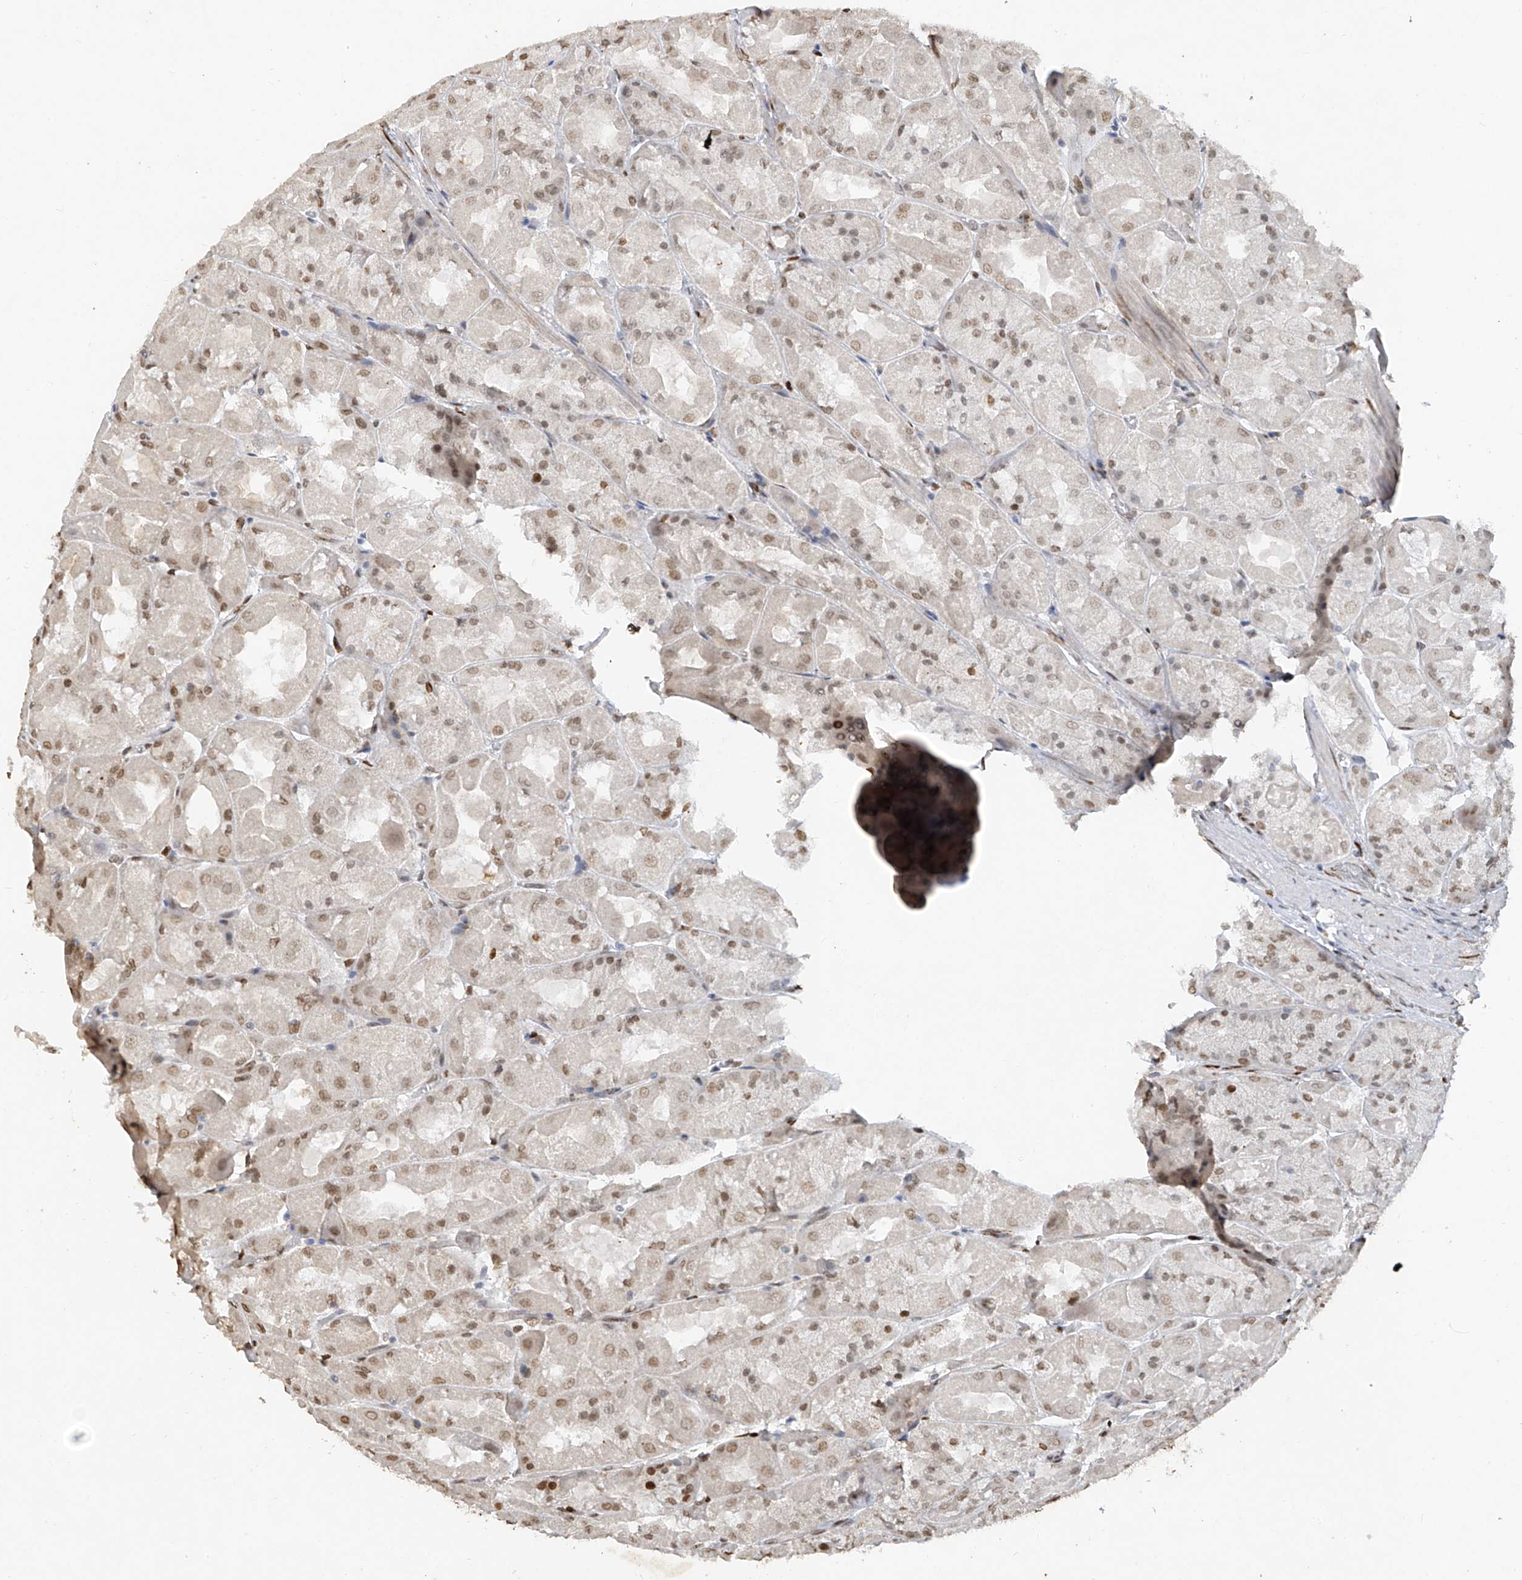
{"staining": {"intensity": "moderate", "quantity": "25%-75%", "location": "cytoplasmic/membranous,nuclear"}, "tissue": "stomach", "cell_type": "Glandular cells", "image_type": "normal", "snomed": [{"axis": "morphology", "description": "Normal tissue, NOS"}, {"axis": "topography", "description": "Stomach"}], "caption": "DAB immunohistochemical staining of unremarkable human stomach reveals moderate cytoplasmic/membranous,nuclear protein positivity in approximately 25%-75% of glandular cells. (Brightfield microscopy of DAB IHC at high magnification).", "gene": "ATRIP", "patient": {"sex": "female", "age": 61}}